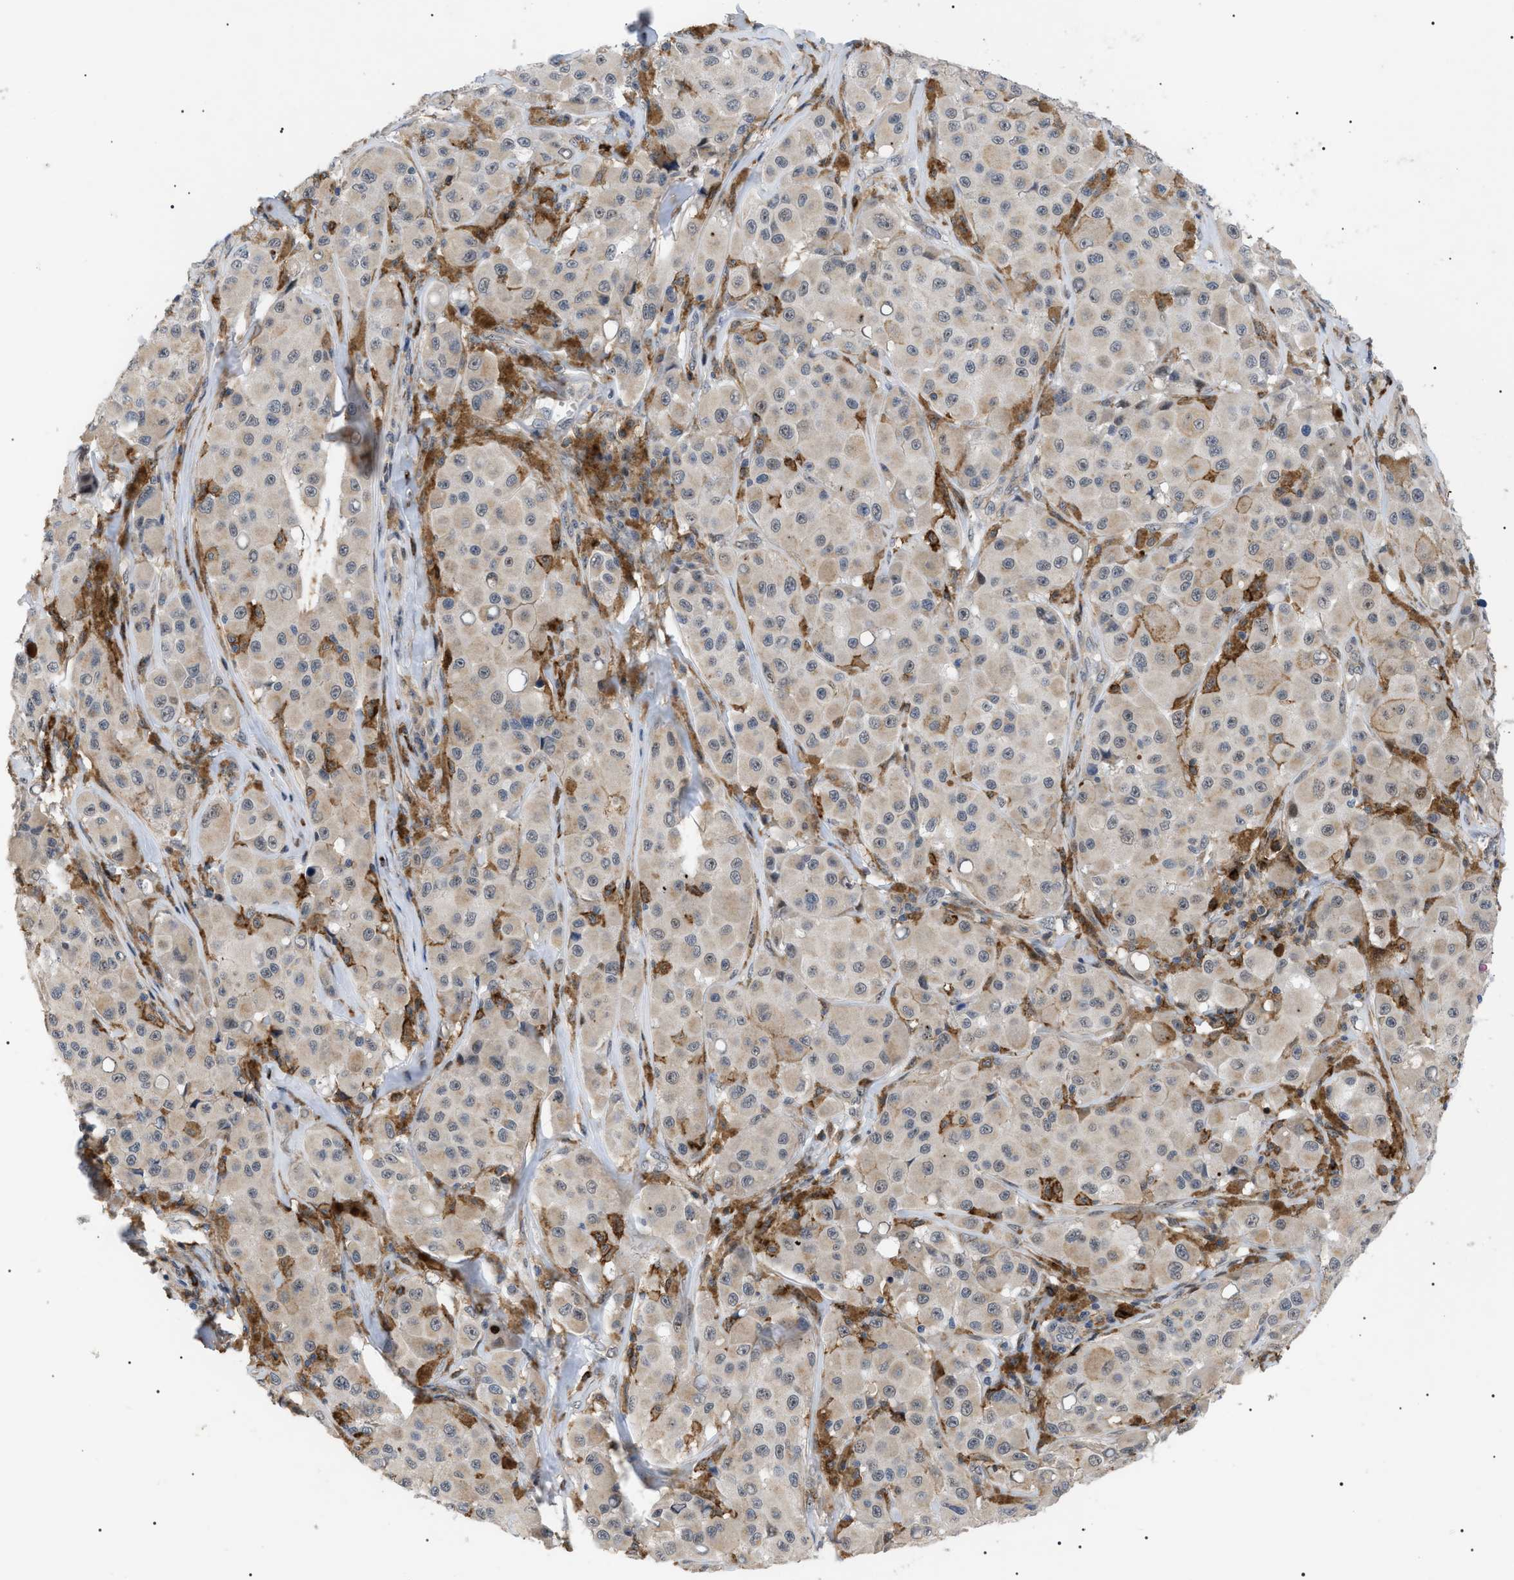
{"staining": {"intensity": "weak", "quantity": ">75%", "location": "cytoplasmic/membranous"}, "tissue": "melanoma", "cell_type": "Tumor cells", "image_type": "cancer", "snomed": [{"axis": "morphology", "description": "Malignant melanoma, NOS"}, {"axis": "topography", "description": "Skin"}], "caption": "Immunohistochemical staining of human malignant melanoma shows weak cytoplasmic/membranous protein staining in about >75% of tumor cells. The staining was performed using DAB (3,3'-diaminobenzidine), with brown indicating positive protein expression. Nuclei are stained blue with hematoxylin.", "gene": "CD300A", "patient": {"sex": "male", "age": 84}}